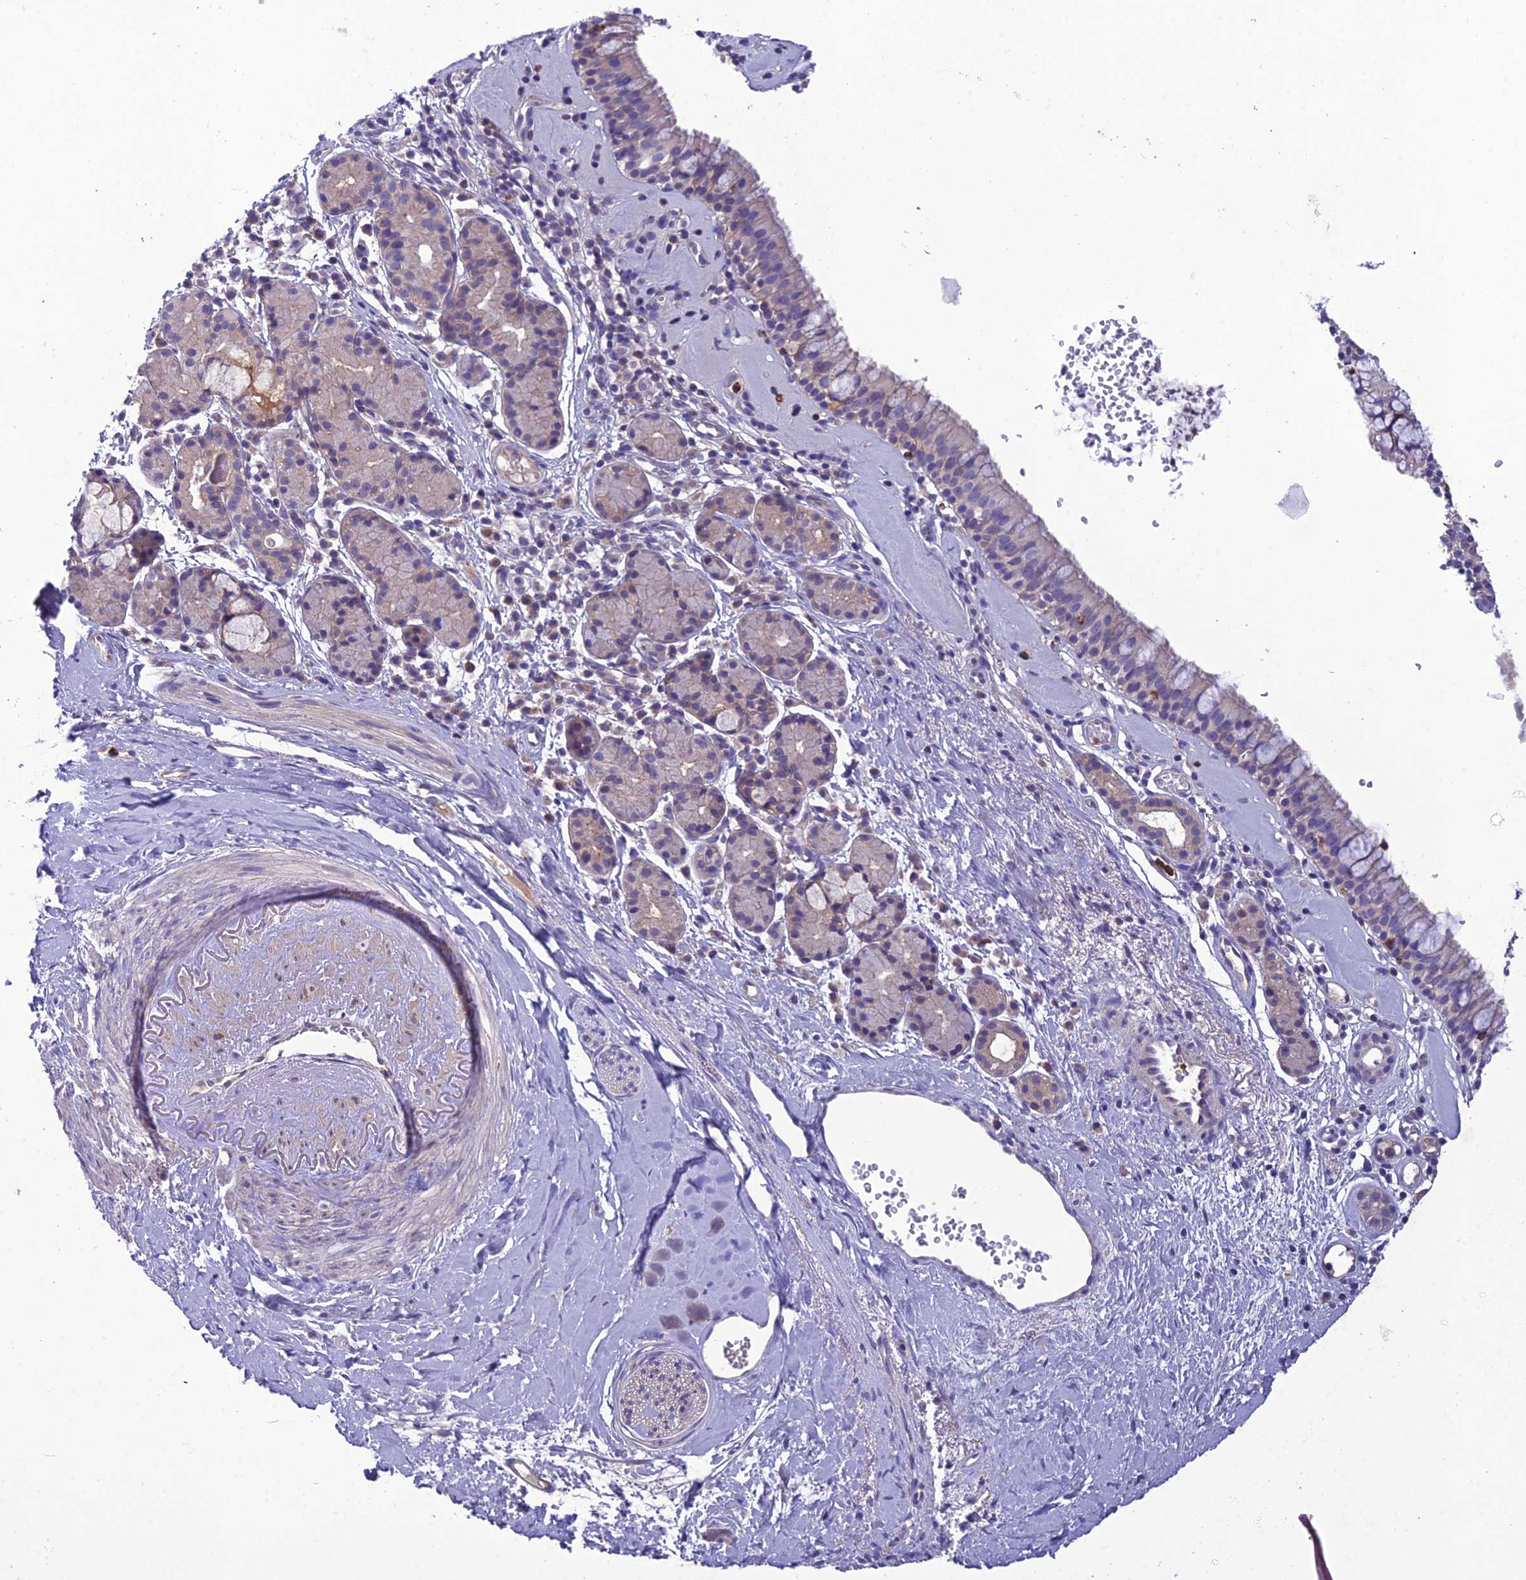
{"staining": {"intensity": "negative", "quantity": "none", "location": "none"}, "tissue": "nasopharynx", "cell_type": "Respiratory epithelial cells", "image_type": "normal", "snomed": [{"axis": "morphology", "description": "Normal tissue, NOS"}, {"axis": "topography", "description": "Nasopharynx"}], "caption": "The histopathology image demonstrates no staining of respiratory epithelial cells in unremarkable nasopharynx.", "gene": "GDF6", "patient": {"sex": "male", "age": 82}}